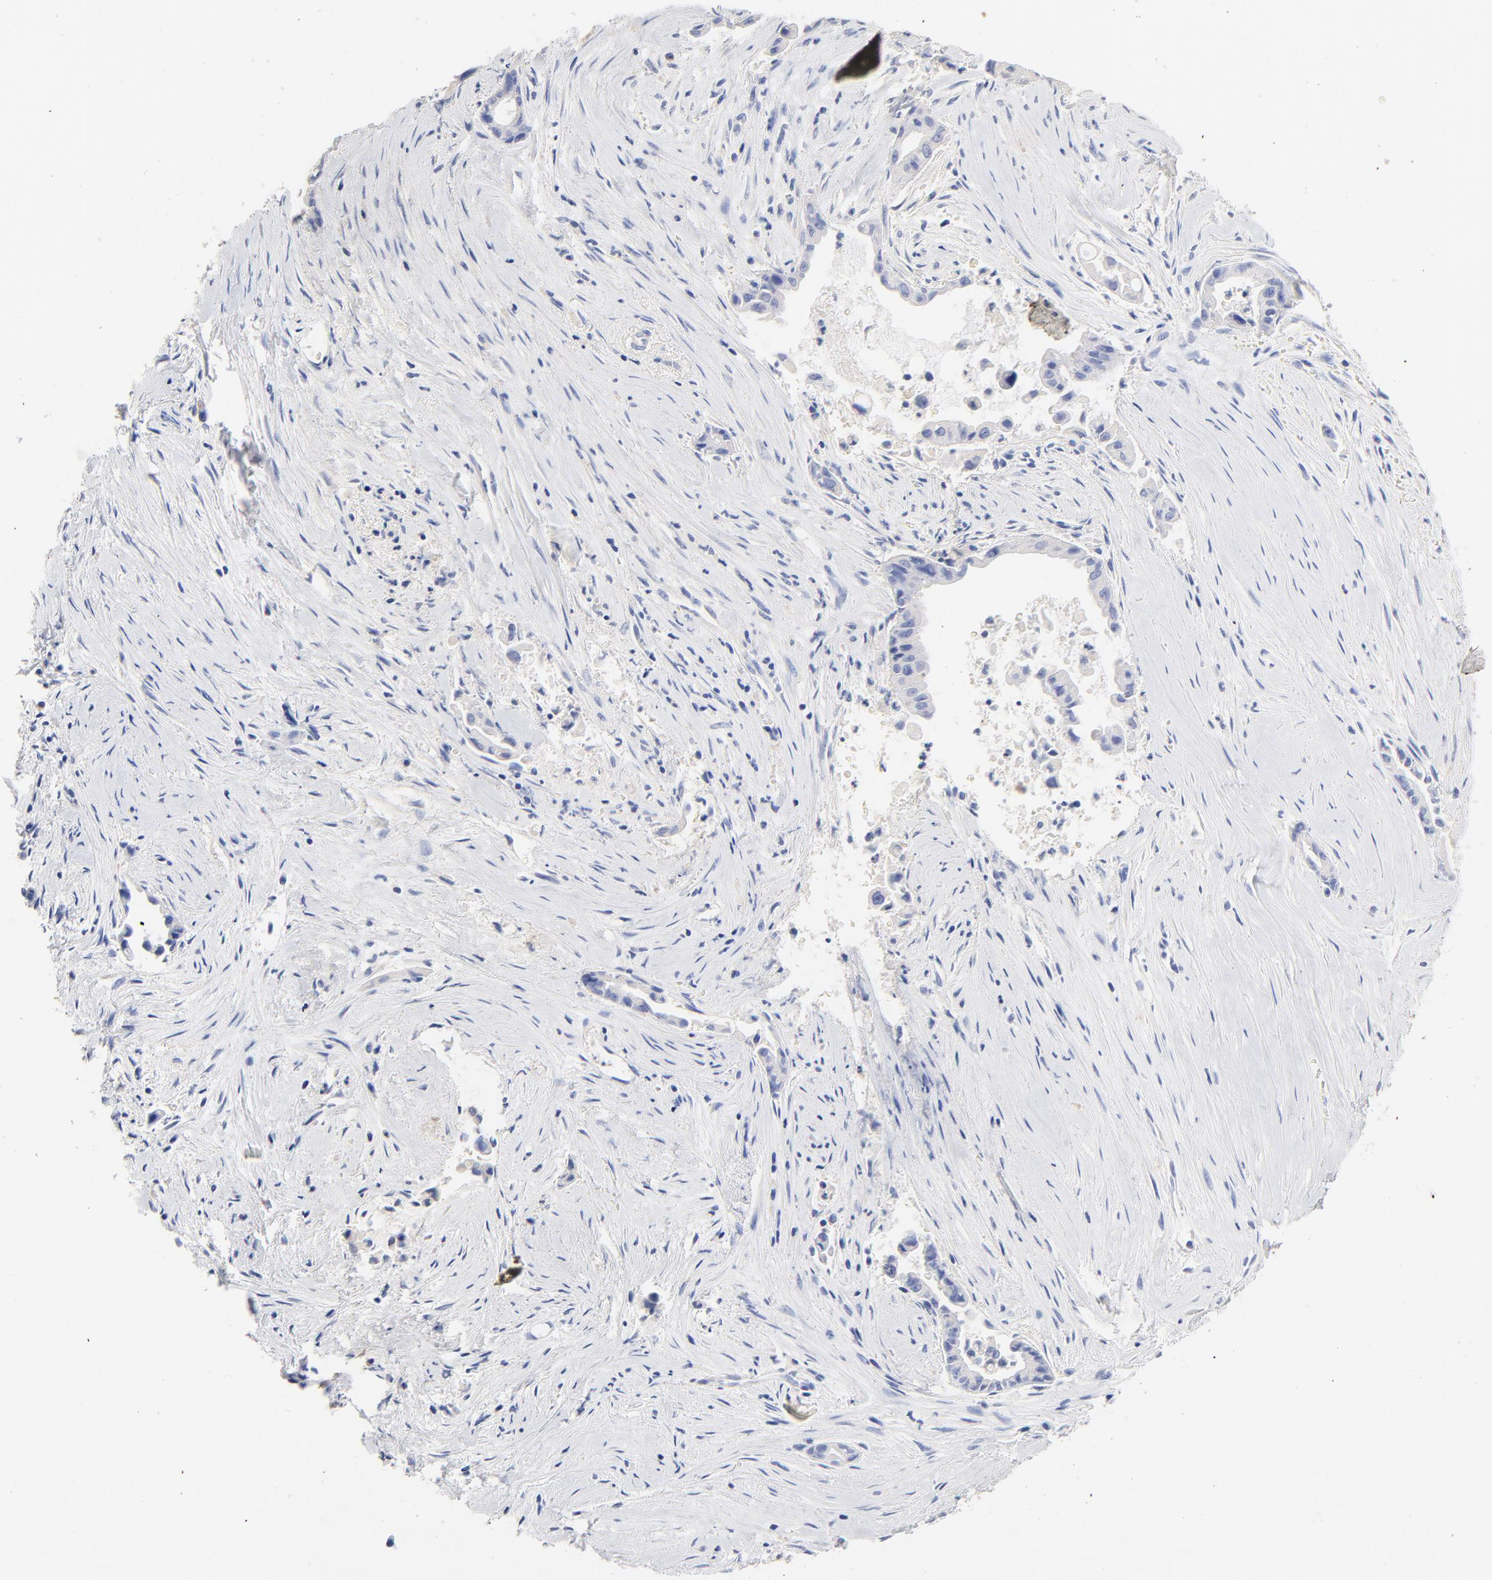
{"staining": {"intensity": "negative", "quantity": "none", "location": "none"}, "tissue": "liver cancer", "cell_type": "Tumor cells", "image_type": "cancer", "snomed": [{"axis": "morphology", "description": "Cholangiocarcinoma"}, {"axis": "topography", "description": "Liver"}], "caption": "High magnification brightfield microscopy of liver cancer stained with DAB (brown) and counterstained with hematoxylin (blue): tumor cells show no significant staining.", "gene": "CPS1", "patient": {"sex": "female", "age": 55}}